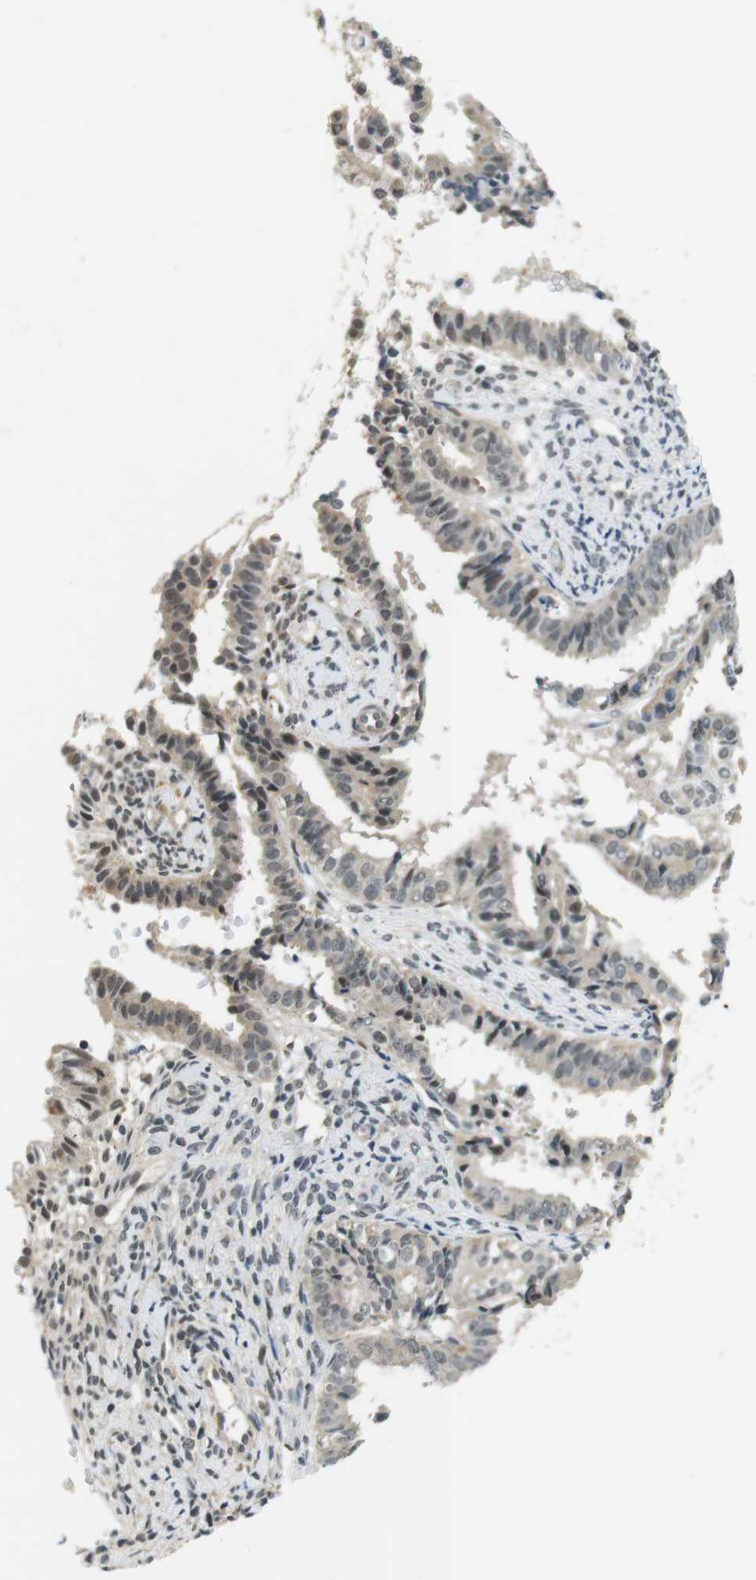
{"staining": {"intensity": "weak", "quantity": "25%-75%", "location": "cytoplasmic/membranous,nuclear"}, "tissue": "endometrial cancer", "cell_type": "Tumor cells", "image_type": "cancer", "snomed": [{"axis": "morphology", "description": "Adenocarcinoma, NOS"}, {"axis": "topography", "description": "Endometrium"}], "caption": "Tumor cells demonstrate low levels of weak cytoplasmic/membranous and nuclear positivity in approximately 25%-75% of cells in endometrial cancer. (Brightfield microscopy of DAB IHC at high magnification).", "gene": "BRD4", "patient": {"sex": "female", "age": 63}}